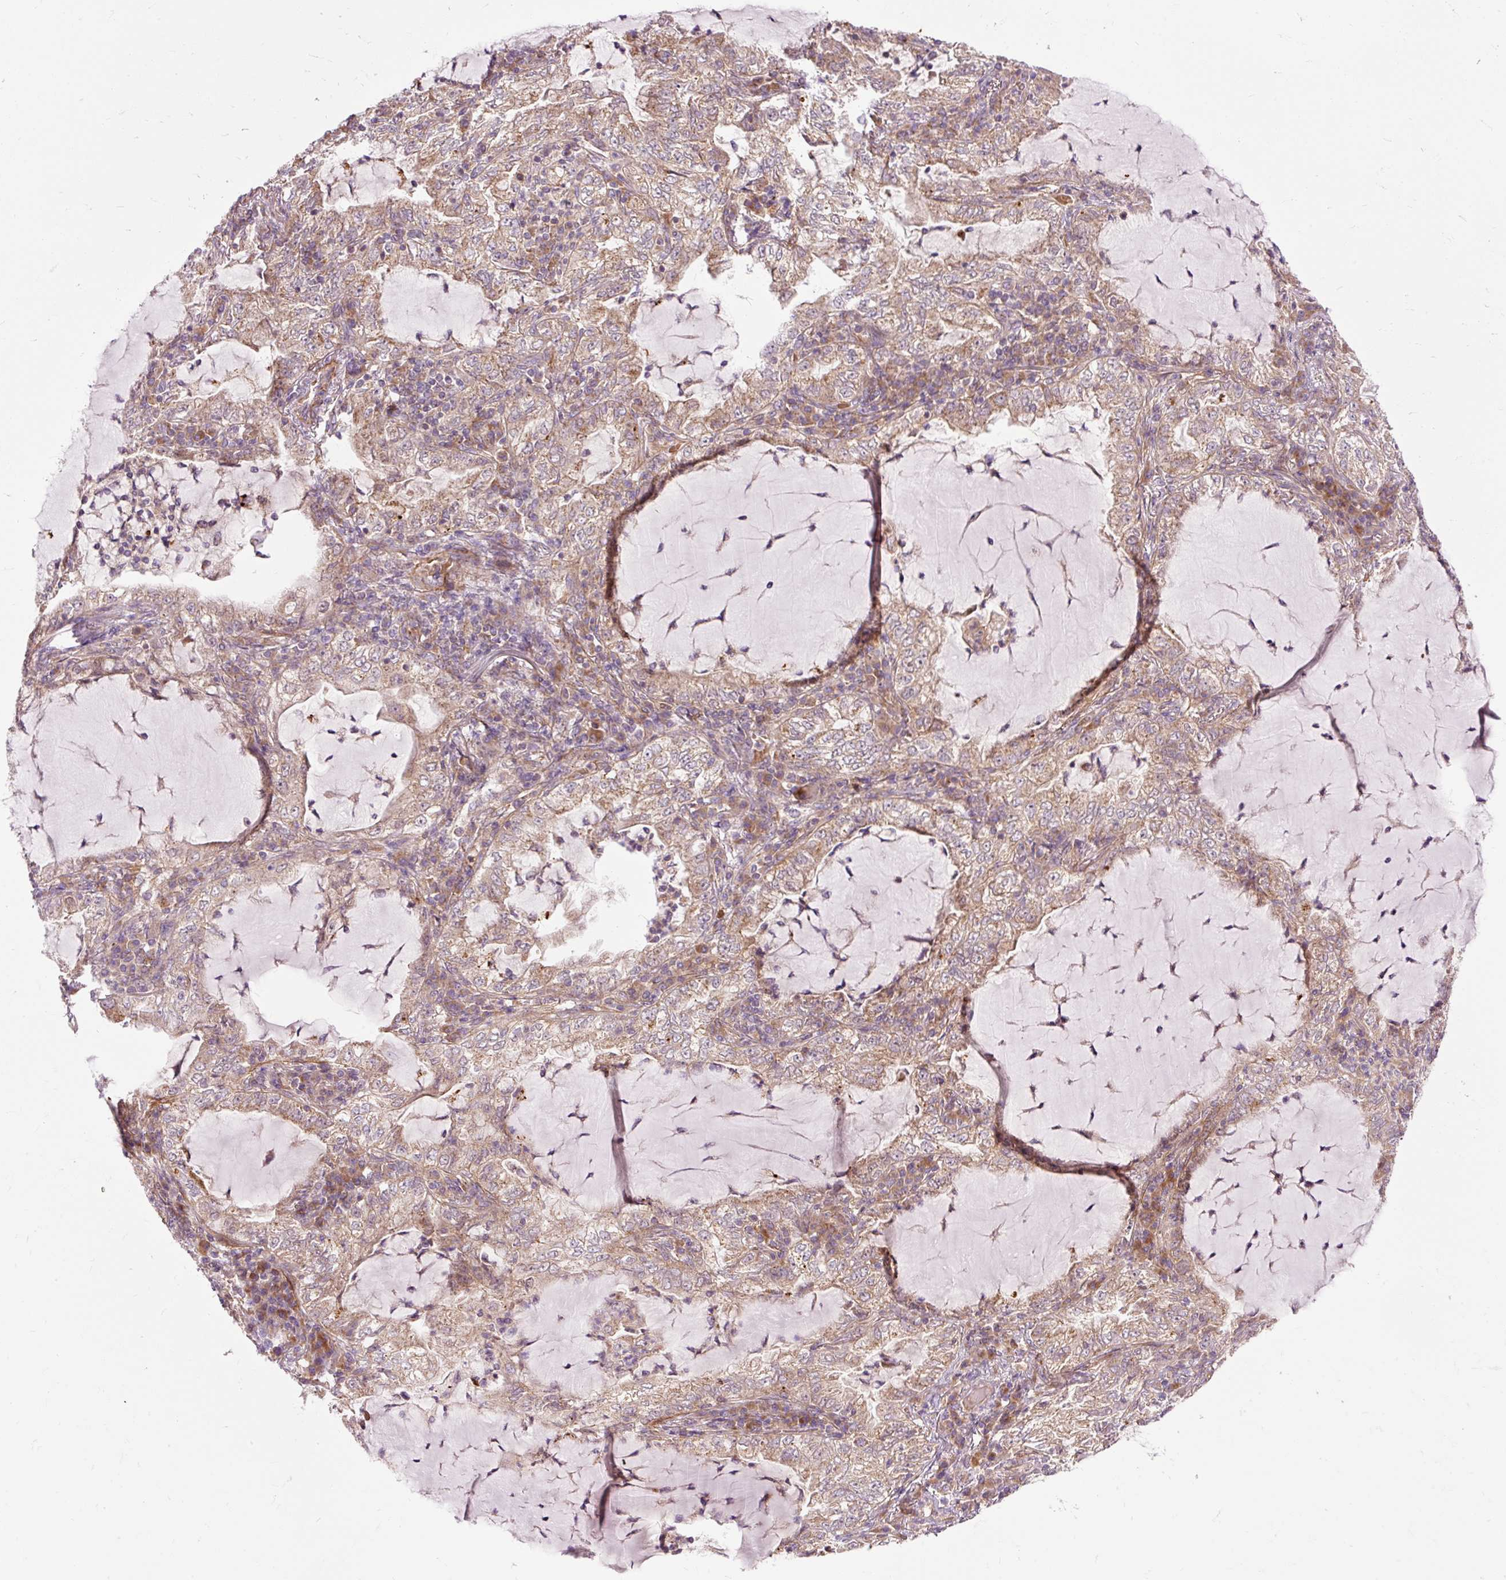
{"staining": {"intensity": "moderate", "quantity": ">75%", "location": "cytoplasmic/membranous"}, "tissue": "lung cancer", "cell_type": "Tumor cells", "image_type": "cancer", "snomed": [{"axis": "morphology", "description": "Adenocarcinoma, NOS"}, {"axis": "topography", "description": "Lung"}], "caption": "Protein expression analysis of human lung cancer (adenocarcinoma) reveals moderate cytoplasmic/membranous staining in about >75% of tumor cells.", "gene": "RIPOR3", "patient": {"sex": "female", "age": 73}}